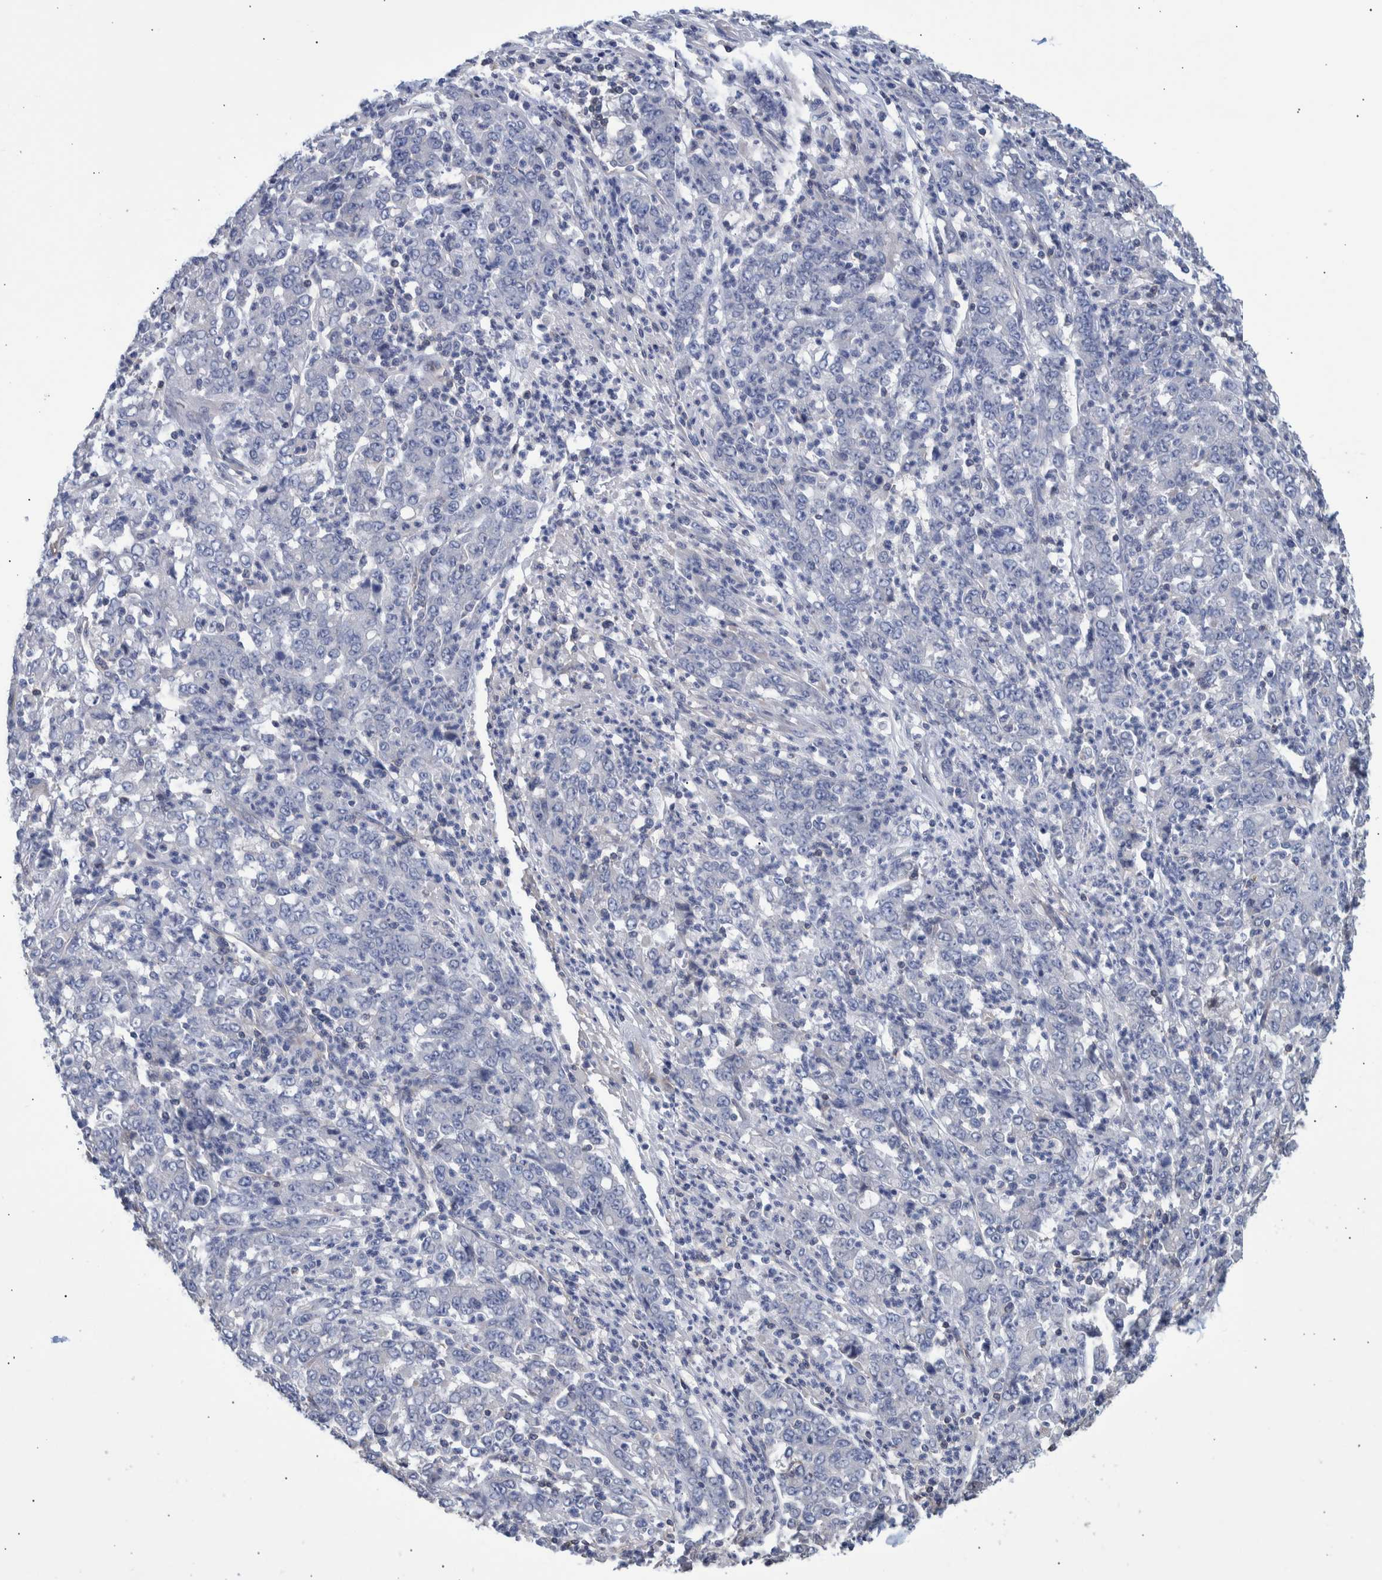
{"staining": {"intensity": "negative", "quantity": "none", "location": "none"}, "tissue": "stomach cancer", "cell_type": "Tumor cells", "image_type": "cancer", "snomed": [{"axis": "morphology", "description": "Adenocarcinoma, NOS"}, {"axis": "topography", "description": "Stomach, lower"}], "caption": "An IHC photomicrograph of stomach cancer (adenocarcinoma) is shown. There is no staining in tumor cells of stomach cancer (adenocarcinoma). The staining is performed using DAB (3,3'-diaminobenzidine) brown chromogen with nuclei counter-stained in using hematoxylin.", "gene": "PPP3CC", "patient": {"sex": "female", "age": 71}}